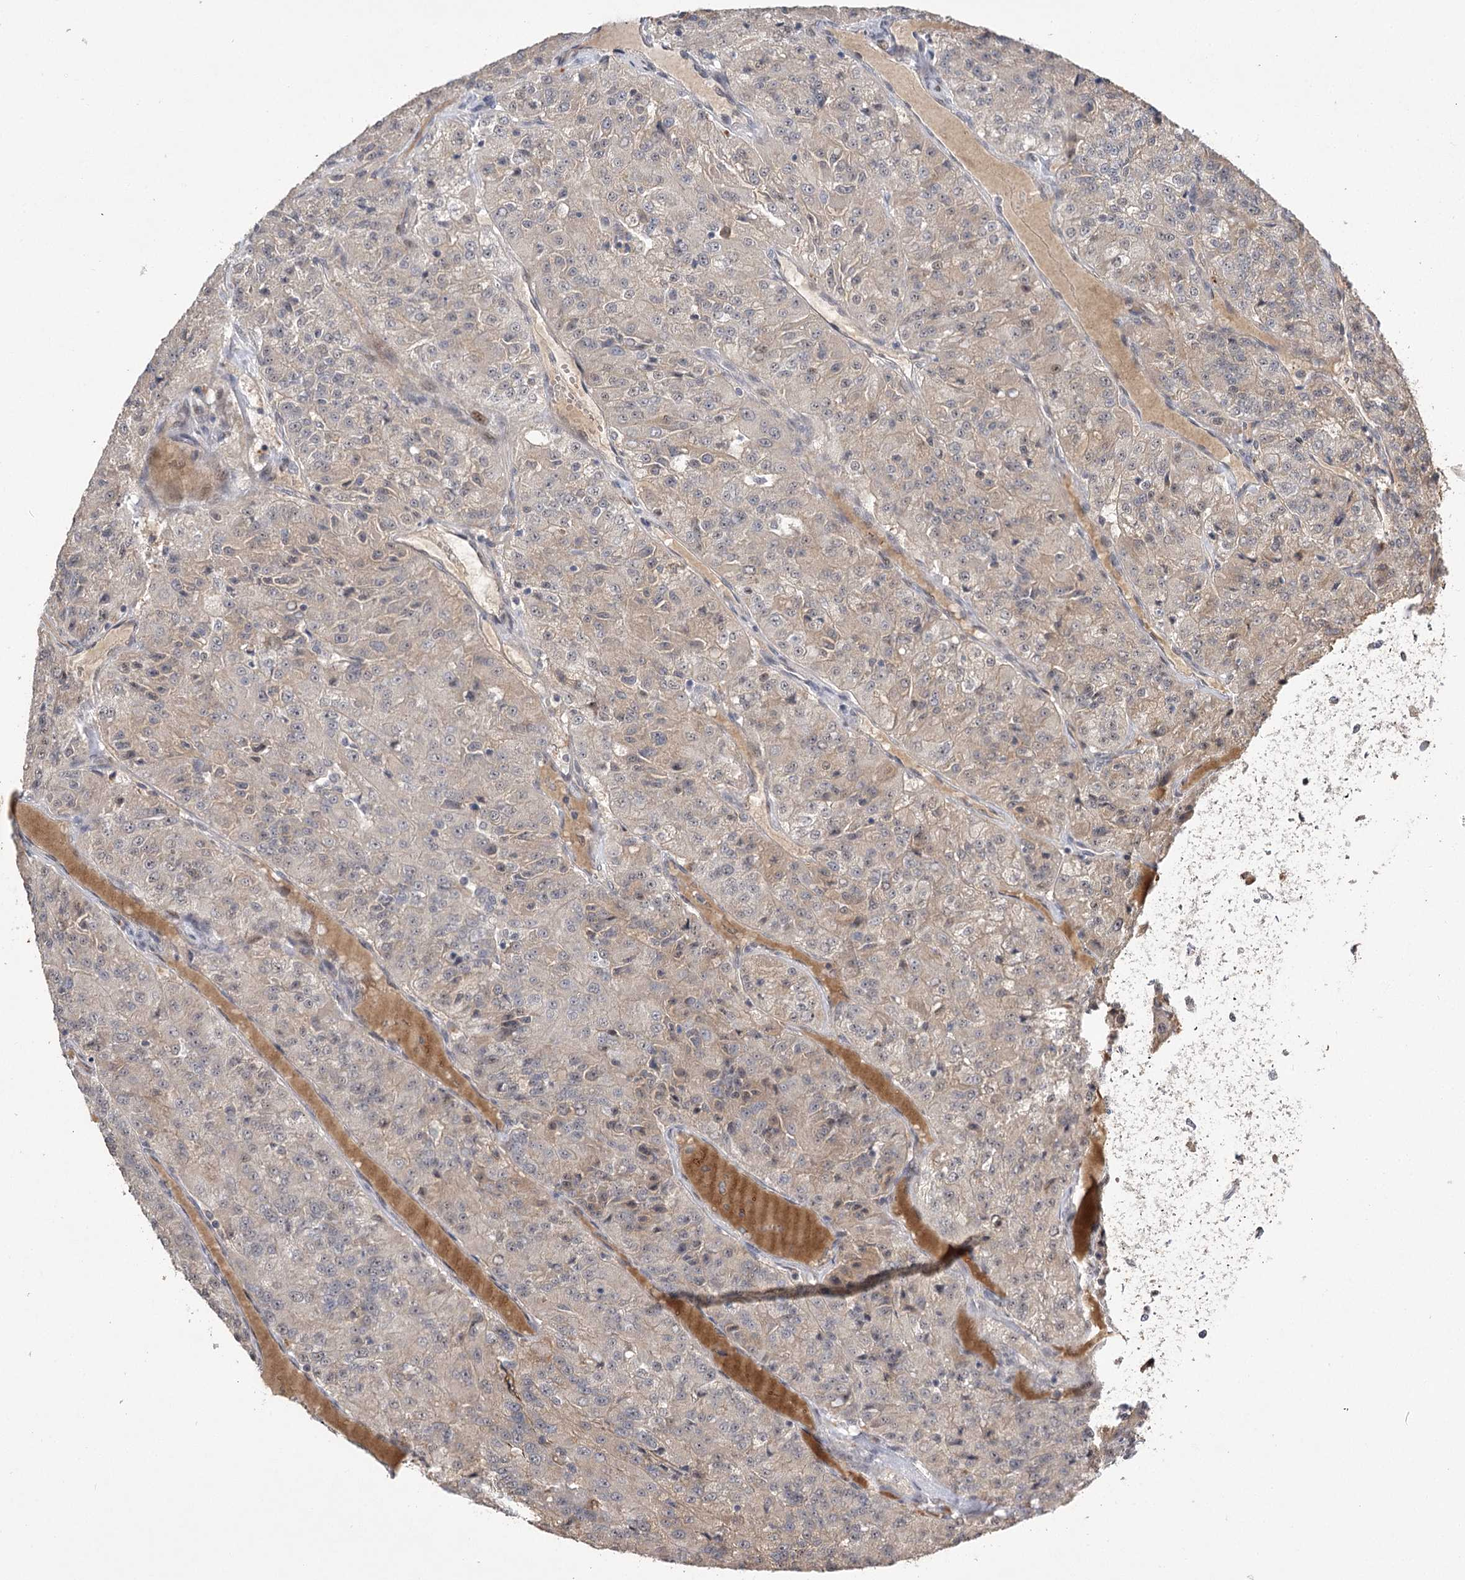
{"staining": {"intensity": "weak", "quantity": "<25%", "location": "cytoplasmic/membranous,nuclear"}, "tissue": "renal cancer", "cell_type": "Tumor cells", "image_type": "cancer", "snomed": [{"axis": "morphology", "description": "Adenocarcinoma, NOS"}, {"axis": "topography", "description": "Kidney"}], "caption": "An immunohistochemistry micrograph of adenocarcinoma (renal) is shown. There is no staining in tumor cells of adenocarcinoma (renal).", "gene": "PYROXD1", "patient": {"sex": "female", "age": 63}}